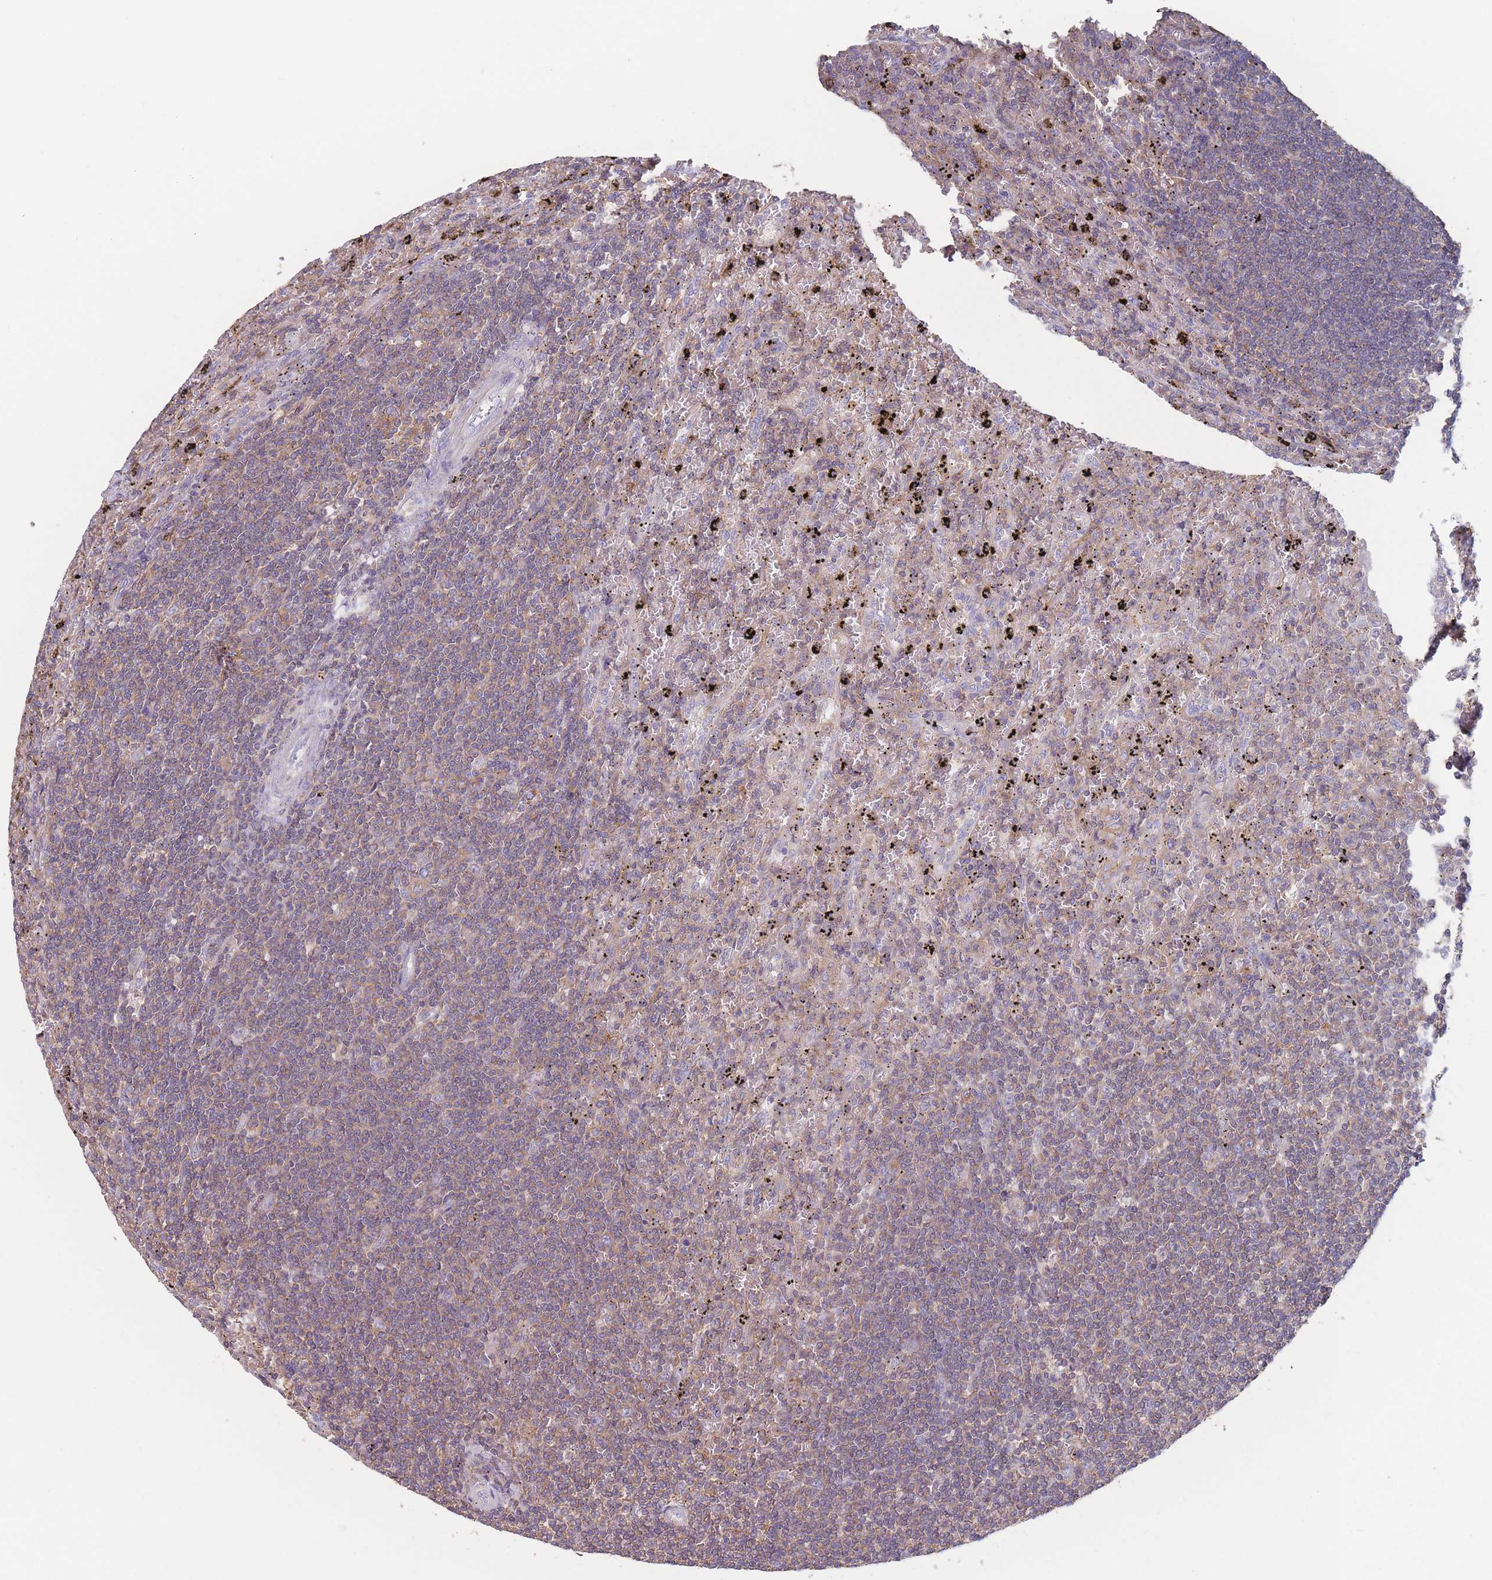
{"staining": {"intensity": "weak", "quantity": "25%-75%", "location": "cytoplasmic/membranous"}, "tissue": "lymphoma", "cell_type": "Tumor cells", "image_type": "cancer", "snomed": [{"axis": "morphology", "description": "Malignant lymphoma, non-Hodgkin's type, Low grade"}, {"axis": "topography", "description": "Spleen"}], "caption": "A brown stain shows weak cytoplasmic/membranous staining of a protein in low-grade malignant lymphoma, non-Hodgkin's type tumor cells.", "gene": "ADH1A", "patient": {"sex": "male", "age": 76}}